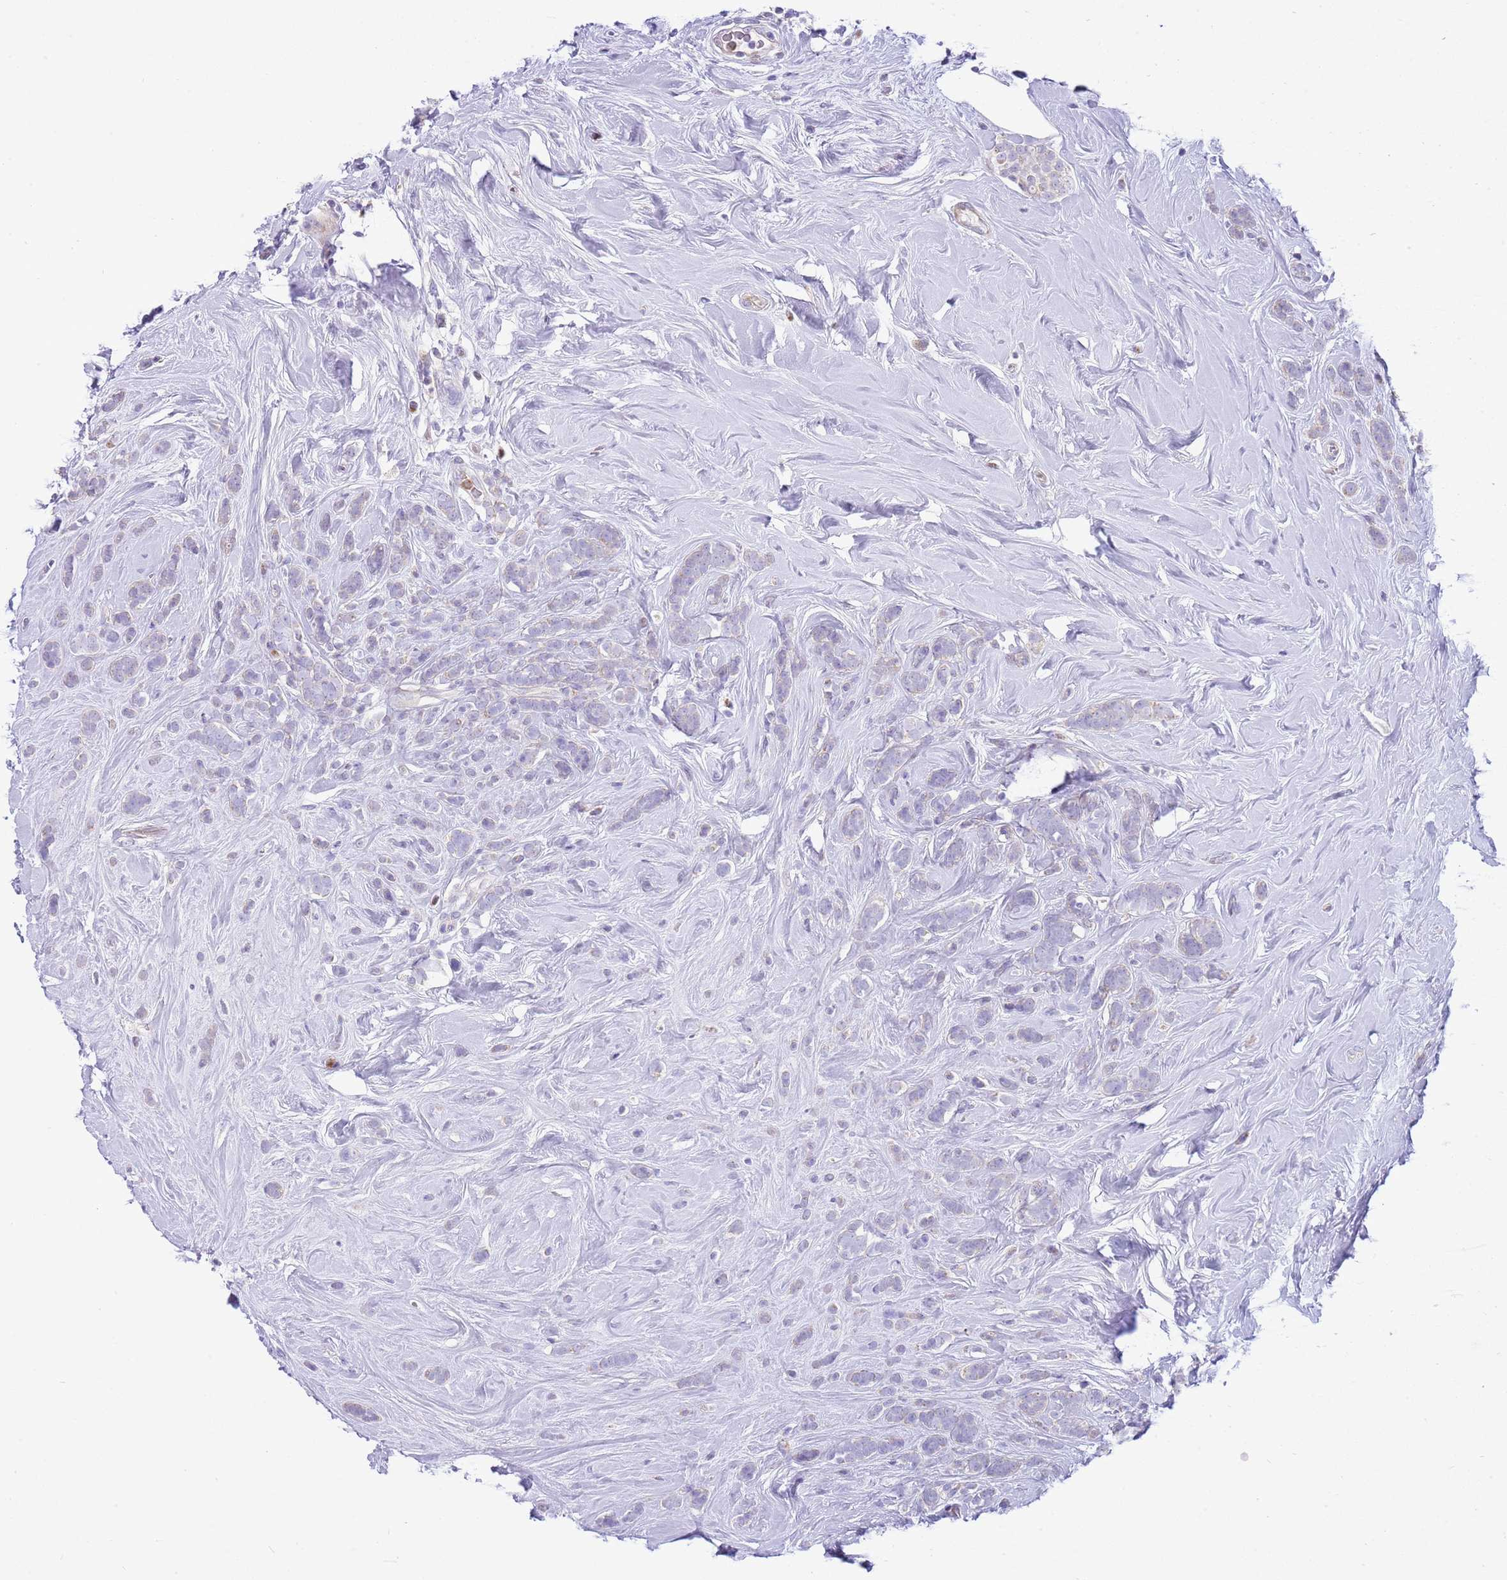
{"staining": {"intensity": "negative", "quantity": "none", "location": "none"}, "tissue": "breast cancer", "cell_type": "Tumor cells", "image_type": "cancer", "snomed": [{"axis": "morphology", "description": "Lobular carcinoma"}, {"axis": "topography", "description": "Breast"}], "caption": "DAB immunohistochemical staining of breast cancer (lobular carcinoma) displays no significant staining in tumor cells.", "gene": "OAZ2", "patient": {"sex": "female", "age": 58}}